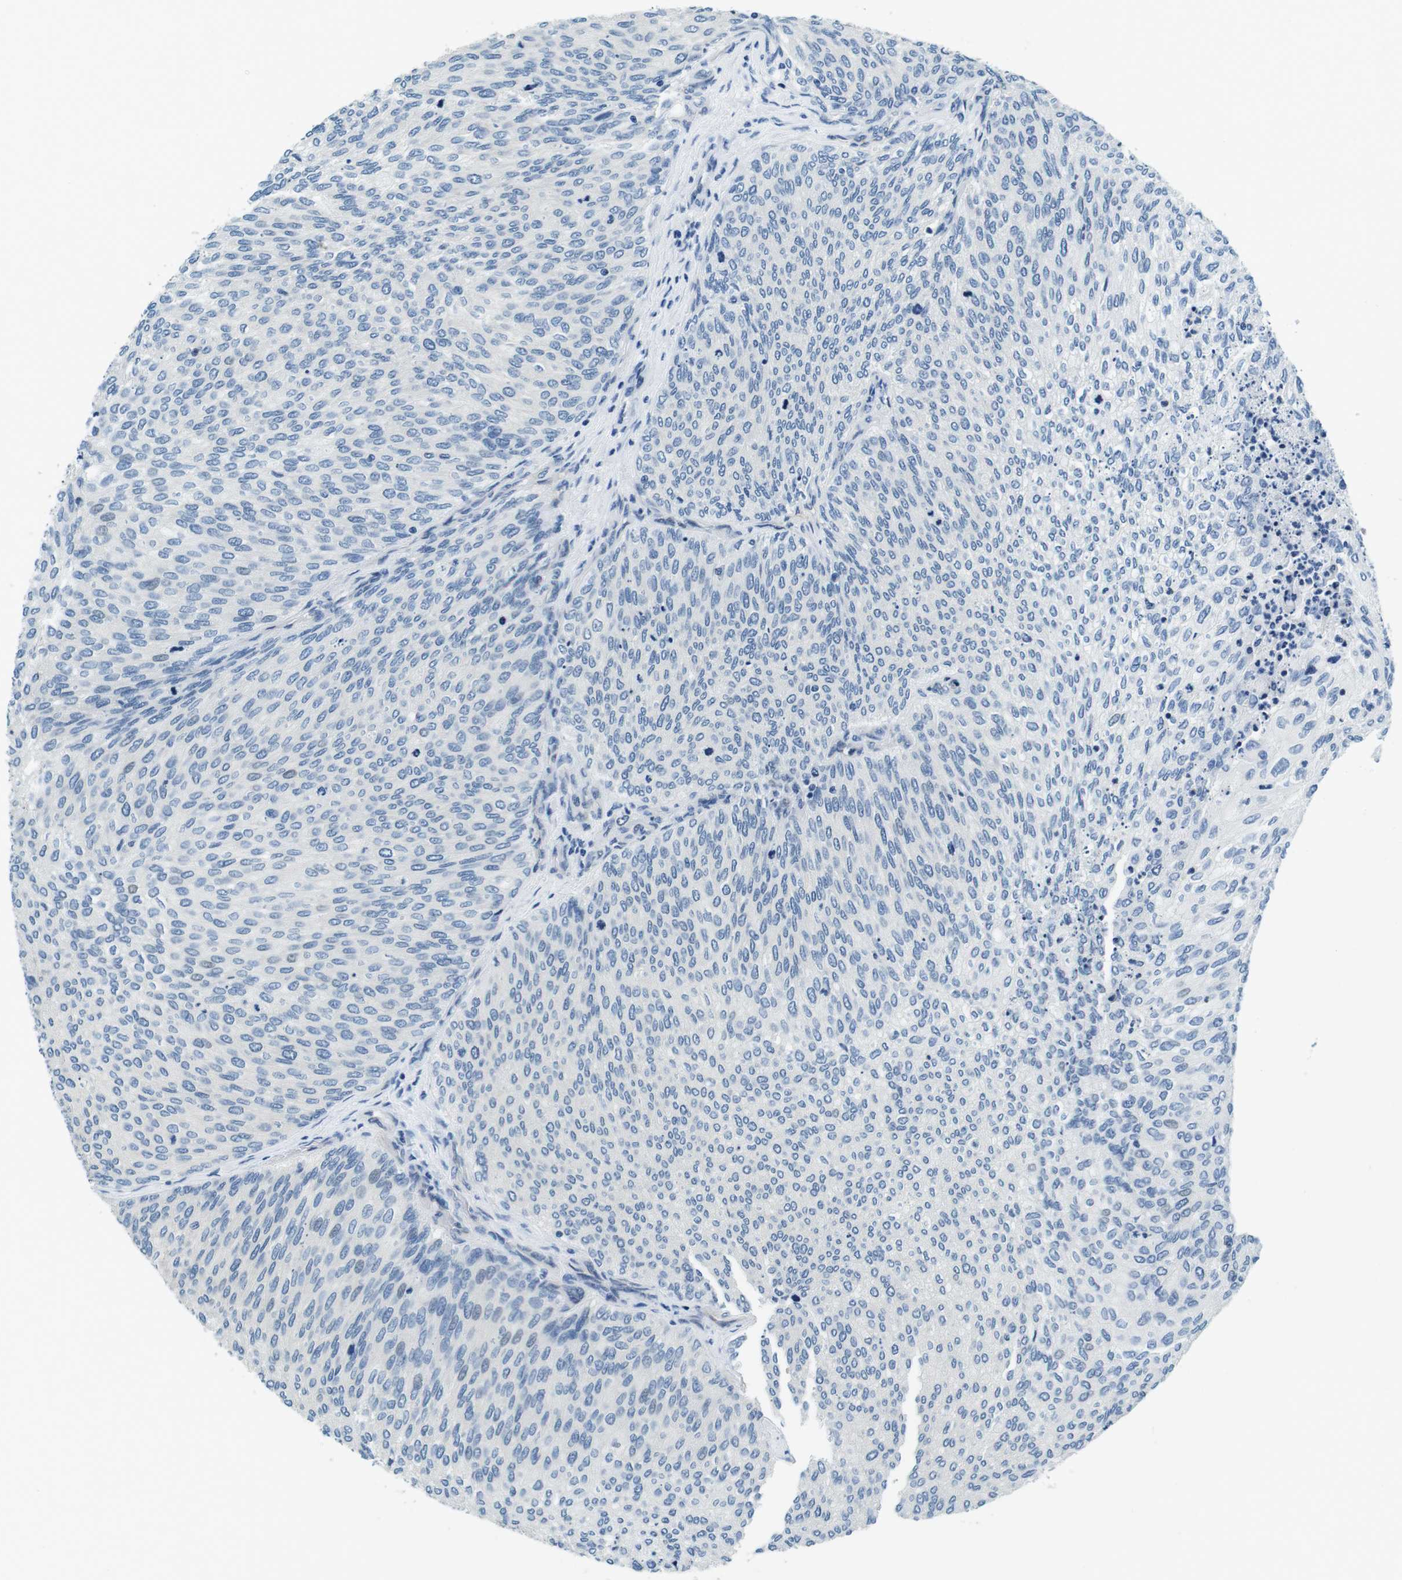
{"staining": {"intensity": "negative", "quantity": "none", "location": "none"}, "tissue": "urothelial cancer", "cell_type": "Tumor cells", "image_type": "cancer", "snomed": [{"axis": "morphology", "description": "Urothelial carcinoma, Low grade"}, {"axis": "topography", "description": "Urinary bladder"}], "caption": "Immunohistochemistry (IHC) image of urothelial cancer stained for a protein (brown), which demonstrates no staining in tumor cells. Nuclei are stained in blue.", "gene": "KCNJ5", "patient": {"sex": "female", "age": 79}}